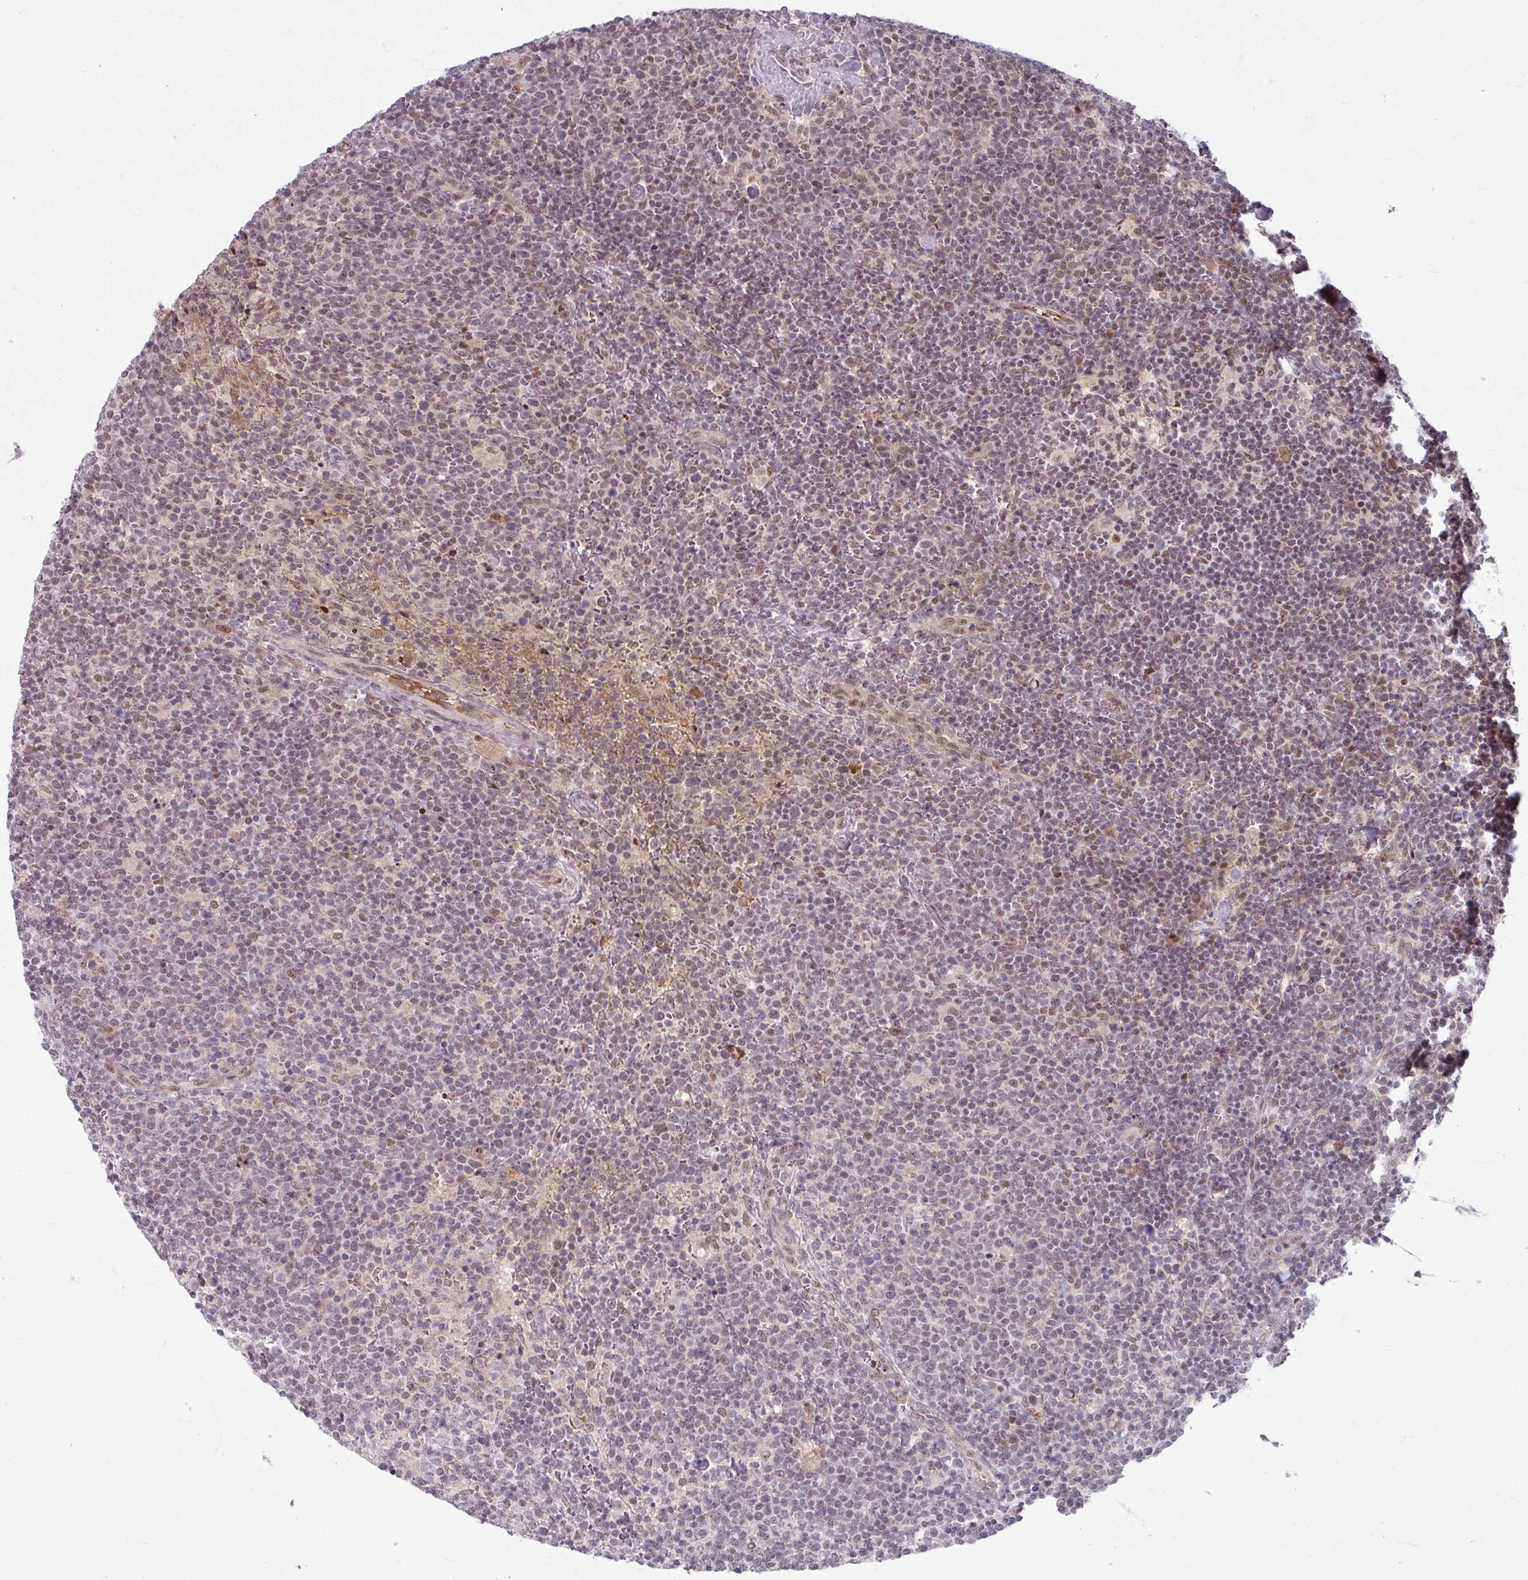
{"staining": {"intensity": "weak", "quantity": ">75%", "location": "nuclear"}, "tissue": "lymphoma", "cell_type": "Tumor cells", "image_type": "cancer", "snomed": [{"axis": "morphology", "description": "Malignant lymphoma, non-Hodgkin's type, High grade"}, {"axis": "topography", "description": "Lymph node"}], "caption": "The immunohistochemical stain shows weak nuclear expression in tumor cells of lymphoma tissue.", "gene": "KLC3", "patient": {"sex": "male", "age": 61}}